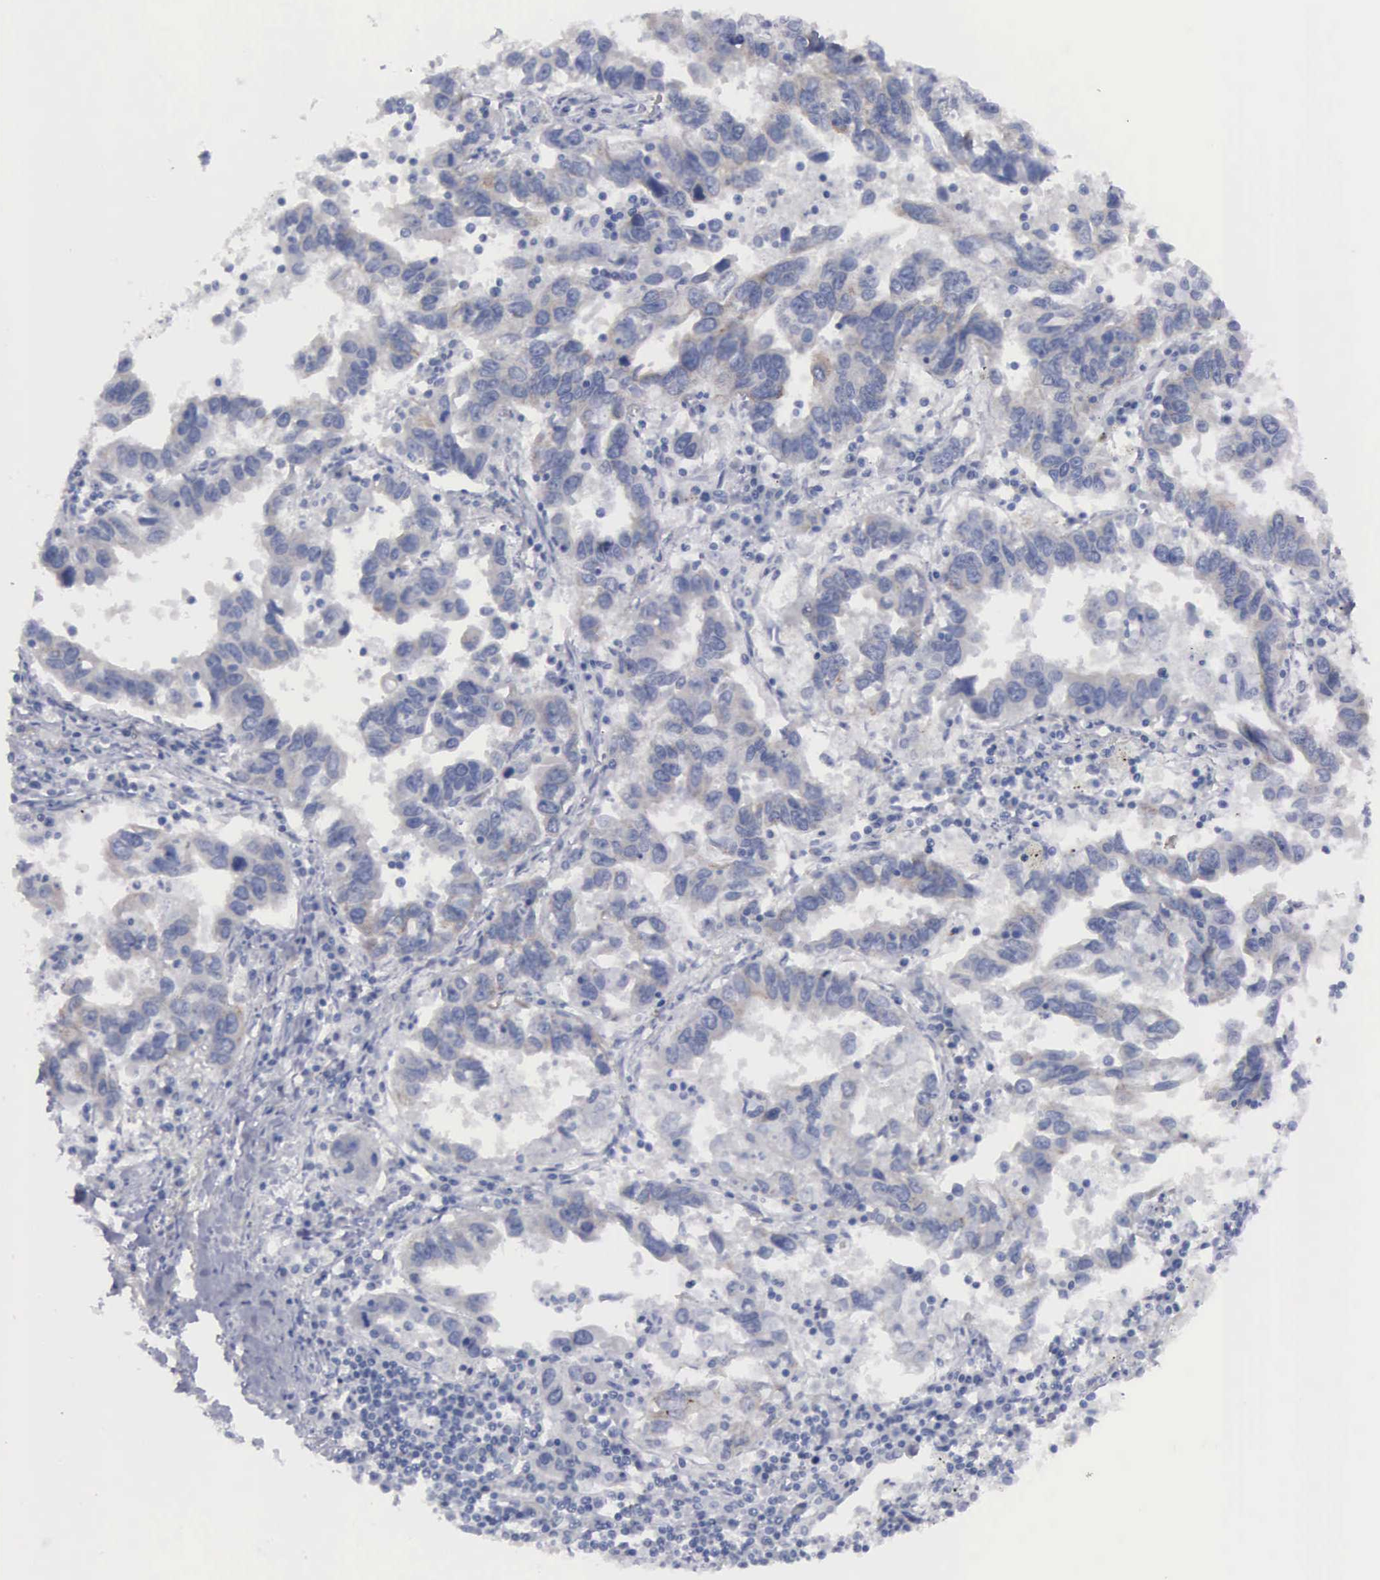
{"staining": {"intensity": "weak", "quantity": ">75%", "location": "cytoplasmic/membranous"}, "tissue": "lung cancer", "cell_type": "Tumor cells", "image_type": "cancer", "snomed": [{"axis": "morphology", "description": "Adenocarcinoma, NOS"}, {"axis": "topography", "description": "Lung"}], "caption": "Tumor cells demonstrate low levels of weak cytoplasmic/membranous staining in about >75% of cells in adenocarcinoma (lung).", "gene": "CEP170B", "patient": {"sex": "male", "age": 48}}